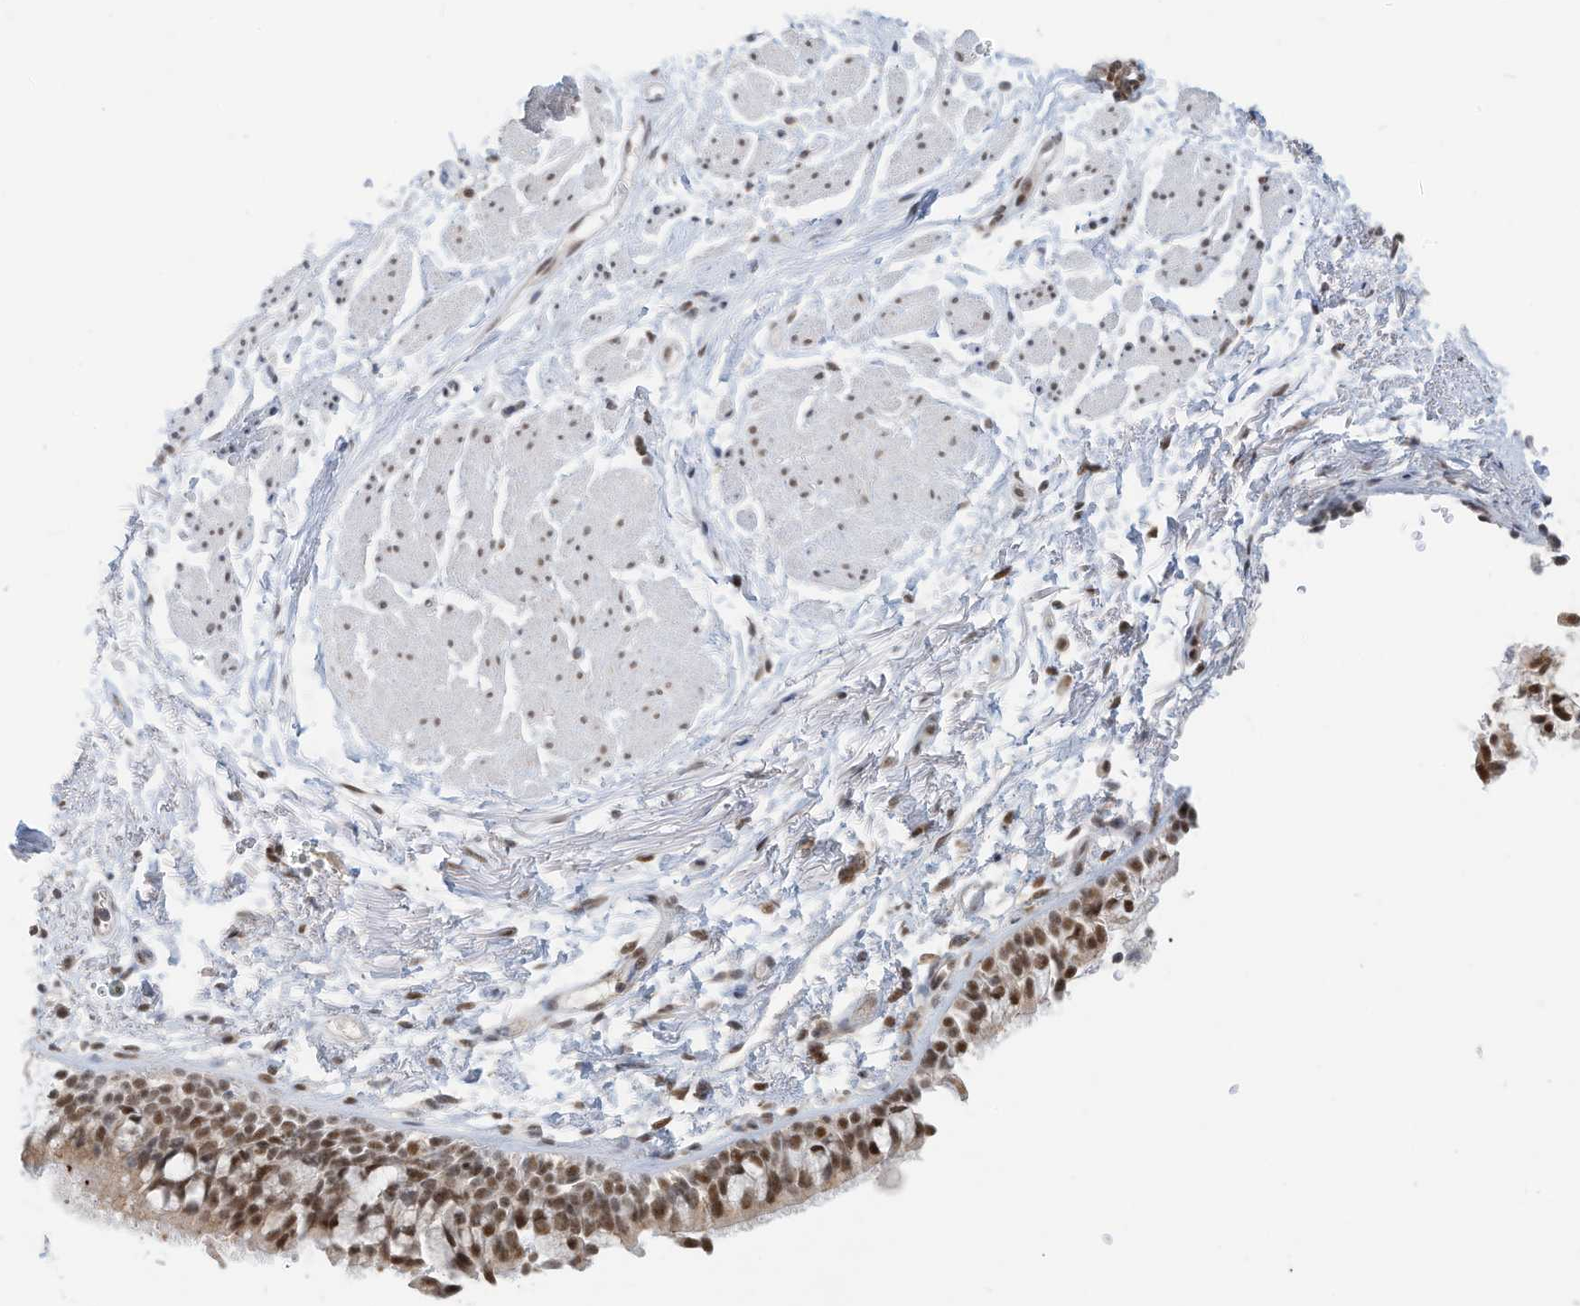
{"staining": {"intensity": "moderate", "quantity": ">75%", "location": "nuclear"}, "tissue": "bronchus", "cell_type": "Respiratory epithelial cells", "image_type": "normal", "snomed": [{"axis": "morphology", "description": "Normal tissue, NOS"}, {"axis": "topography", "description": "Cartilage tissue"}, {"axis": "topography", "description": "Bronchus"}], "caption": "Respiratory epithelial cells exhibit moderate nuclear staining in approximately >75% of cells in benign bronchus.", "gene": "OGT", "patient": {"sex": "female", "age": 73}}